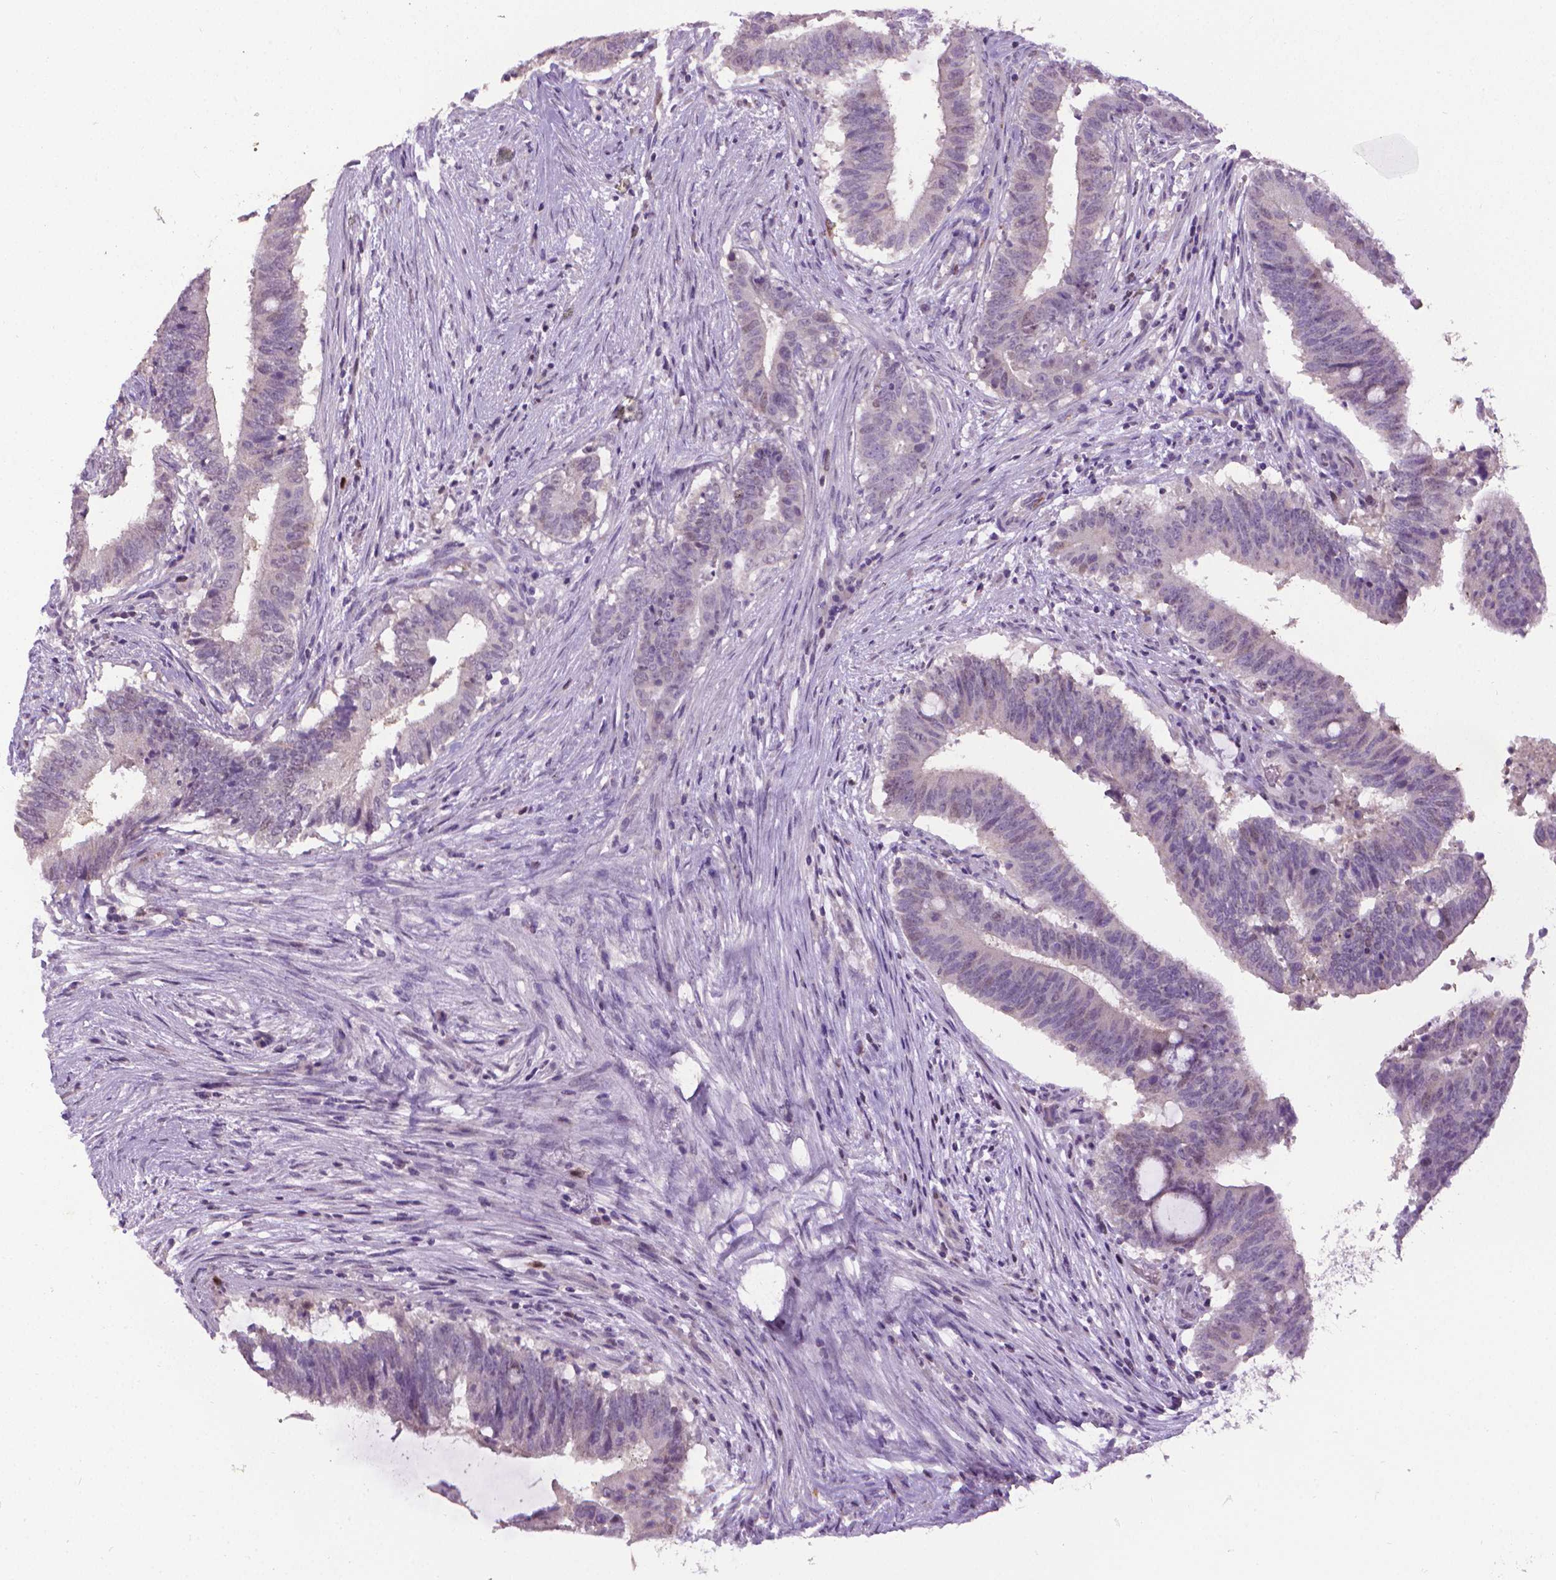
{"staining": {"intensity": "negative", "quantity": "none", "location": "none"}, "tissue": "colorectal cancer", "cell_type": "Tumor cells", "image_type": "cancer", "snomed": [{"axis": "morphology", "description": "Adenocarcinoma, NOS"}, {"axis": "topography", "description": "Colon"}], "caption": "The histopathology image exhibits no staining of tumor cells in colorectal adenocarcinoma. (Brightfield microscopy of DAB (3,3'-diaminobenzidine) immunohistochemistry (IHC) at high magnification).", "gene": "CDKN2D", "patient": {"sex": "female", "age": 43}}